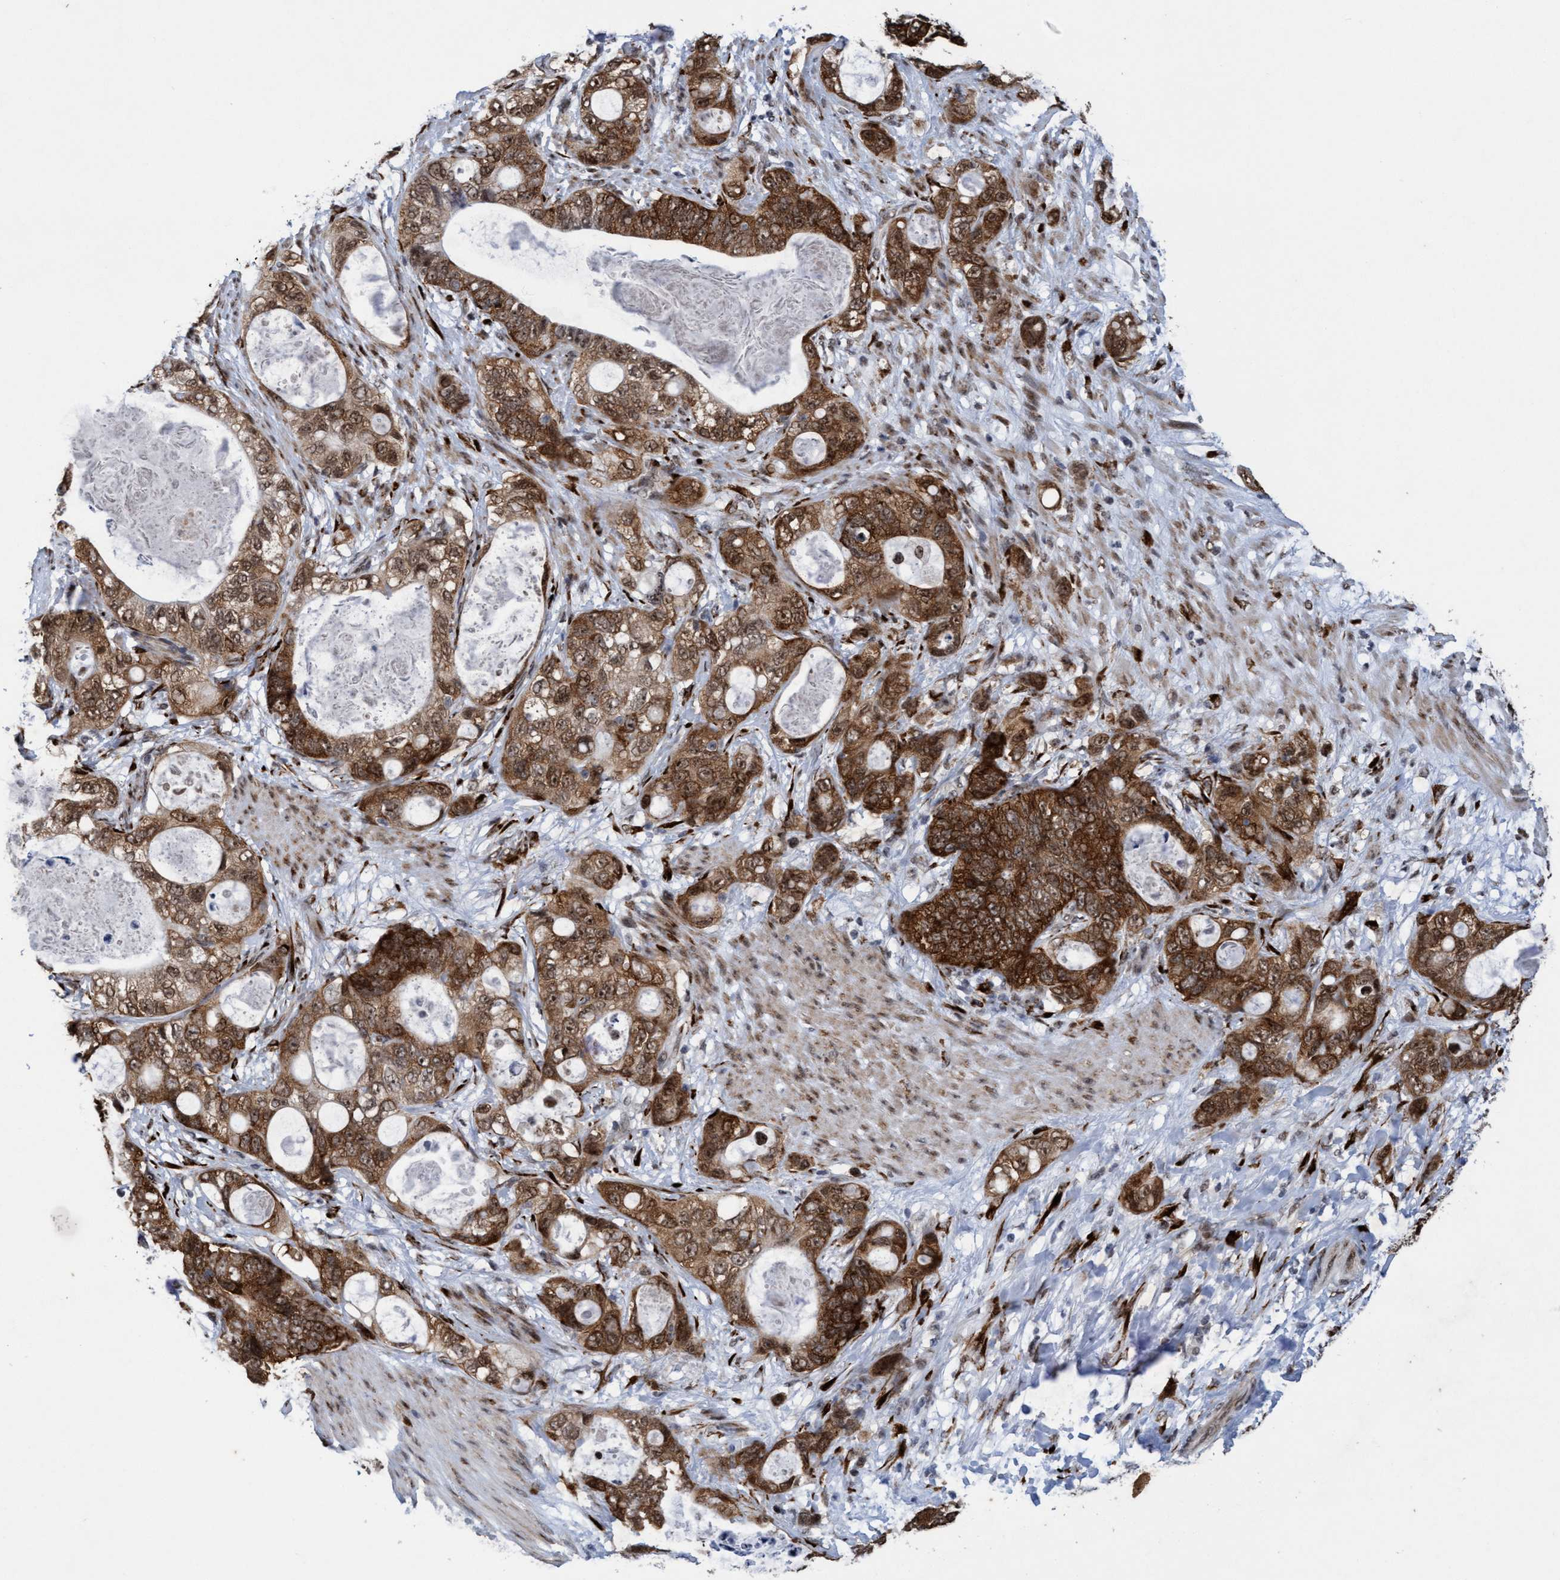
{"staining": {"intensity": "strong", "quantity": ">75%", "location": "cytoplasmic/membranous"}, "tissue": "stomach cancer", "cell_type": "Tumor cells", "image_type": "cancer", "snomed": [{"axis": "morphology", "description": "Normal tissue, NOS"}, {"axis": "morphology", "description": "Adenocarcinoma, NOS"}, {"axis": "topography", "description": "Stomach"}], "caption": "DAB immunohistochemical staining of stomach adenocarcinoma shows strong cytoplasmic/membranous protein staining in about >75% of tumor cells.", "gene": "GLT6D1", "patient": {"sex": "female", "age": 89}}